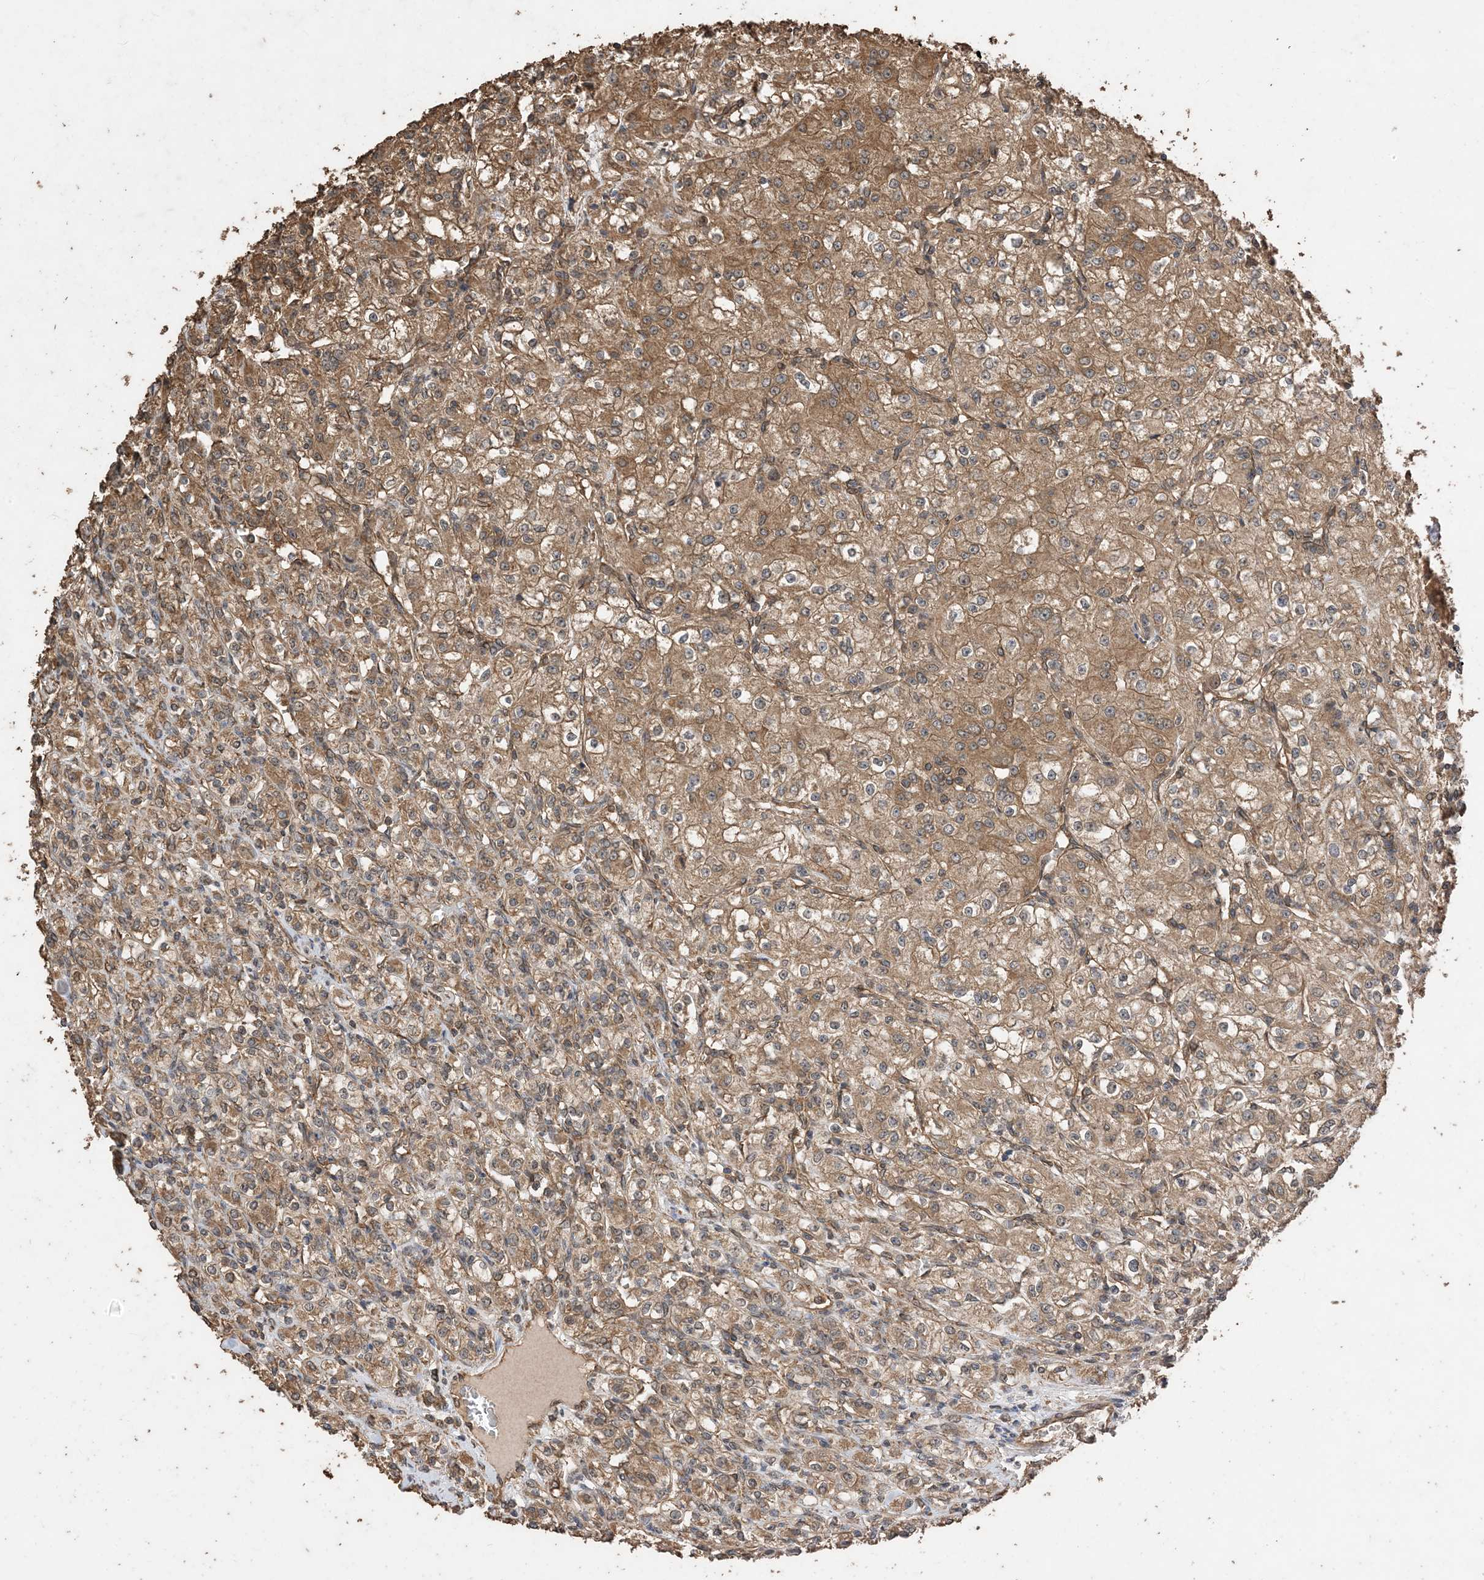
{"staining": {"intensity": "moderate", "quantity": ">75%", "location": "cytoplasmic/membranous"}, "tissue": "renal cancer", "cell_type": "Tumor cells", "image_type": "cancer", "snomed": [{"axis": "morphology", "description": "Adenocarcinoma, NOS"}, {"axis": "topography", "description": "Kidney"}], "caption": "A histopathology image of human adenocarcinoma (renal) stained for a protein shows moderate cytoplasmic/membranous brown staining in tumor cells. The protein of interest is shown in brown color, while the nuclei are stained blue.", "gene": "ZKSCAN5", "patient": {"sex": "male", "age": 77}}